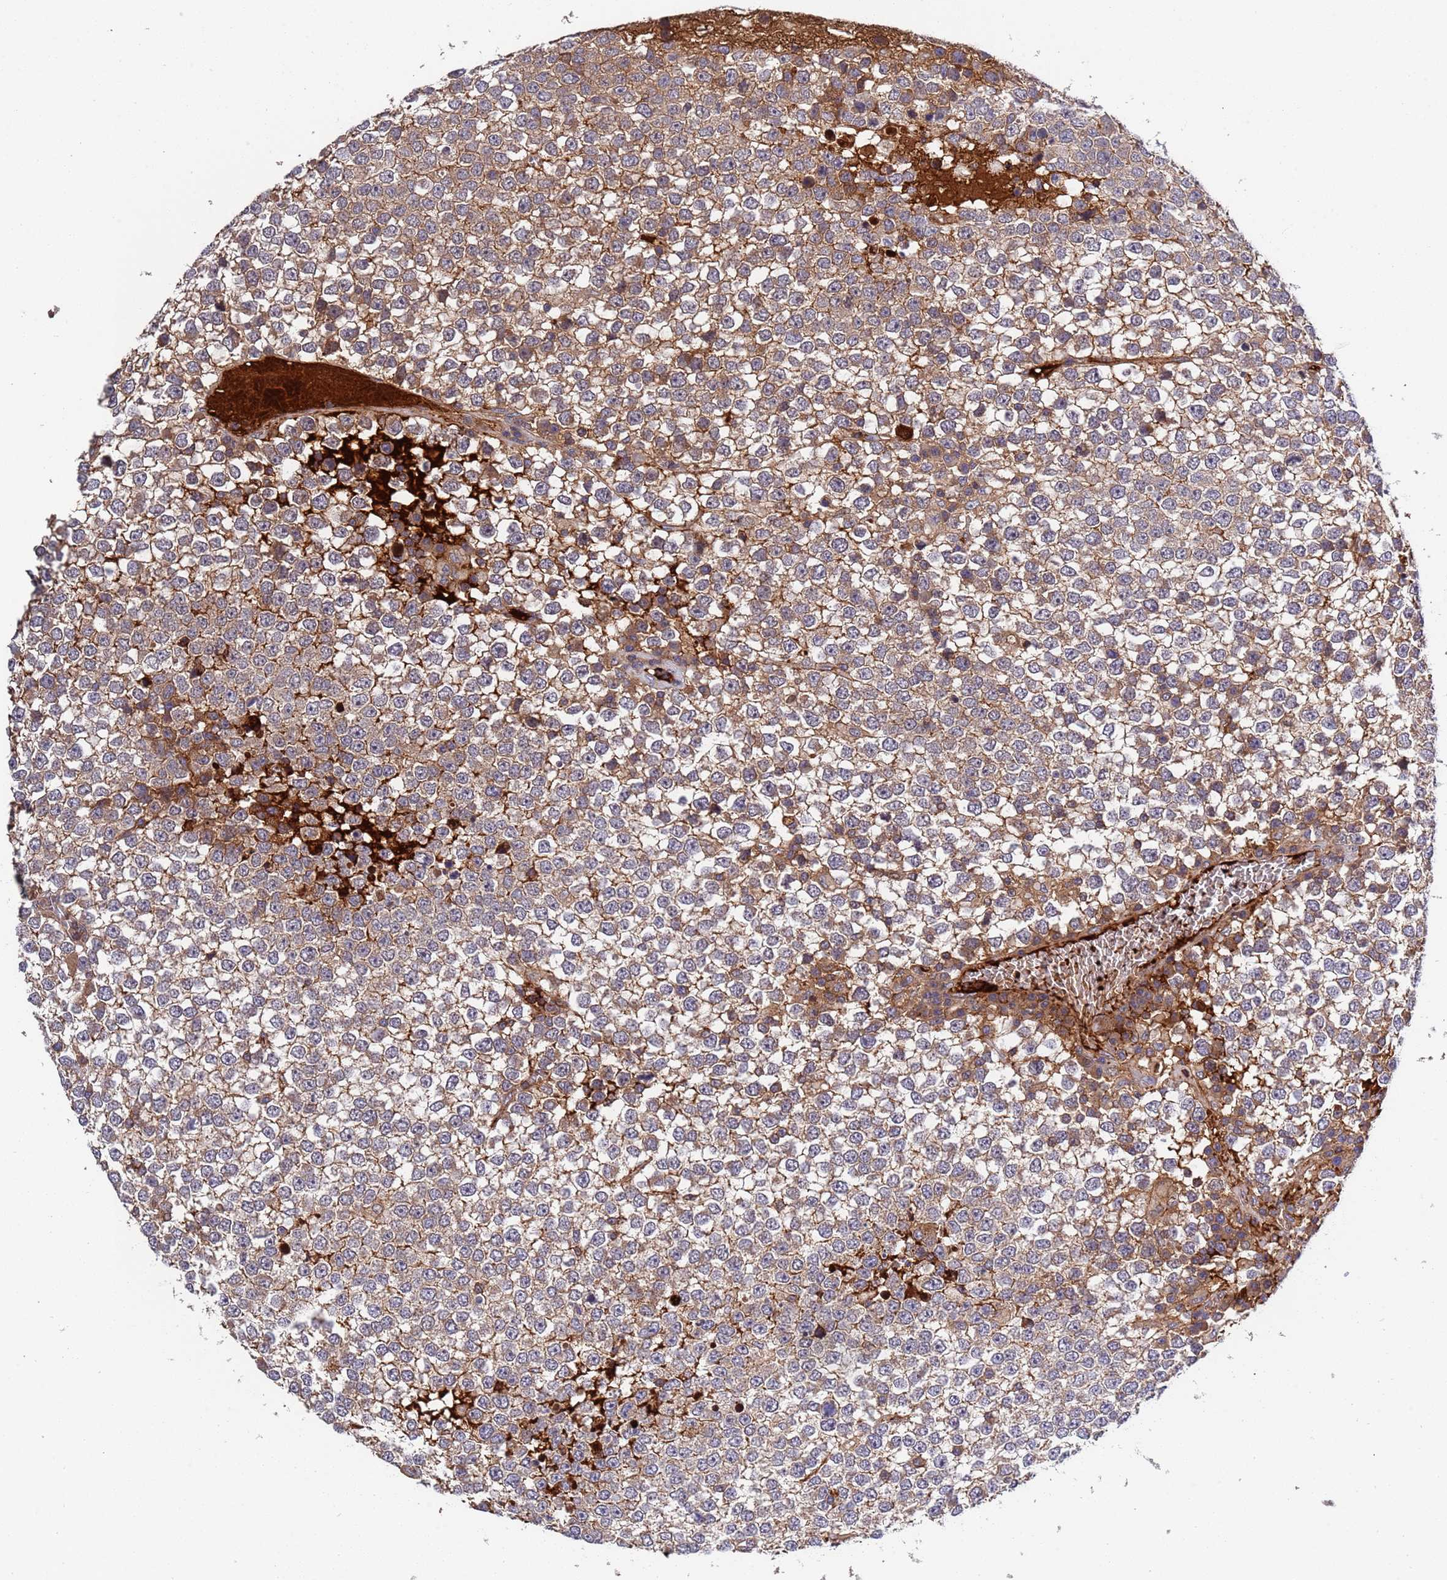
{"staining": {"intensity": "moderate", "quantity": ">75%", "location": "cytoplasmic/membranous"}, "tissue": "testis cancer", "cell_type": "Tumor cells", "image_type": "cancer", "snomed": [{"axis": "morphology", "description": "Seminoma, NOS"}, {"axis": "topography", "description": "Testis"}], "caption": "Protein positivity by immunohistochemistry displays moderate cytoplasmic/membranous staining in about >75% of tumor cells in testis seminoma.", "gene": "PARP16", "patient": {"sex": "male", "age": 65}}